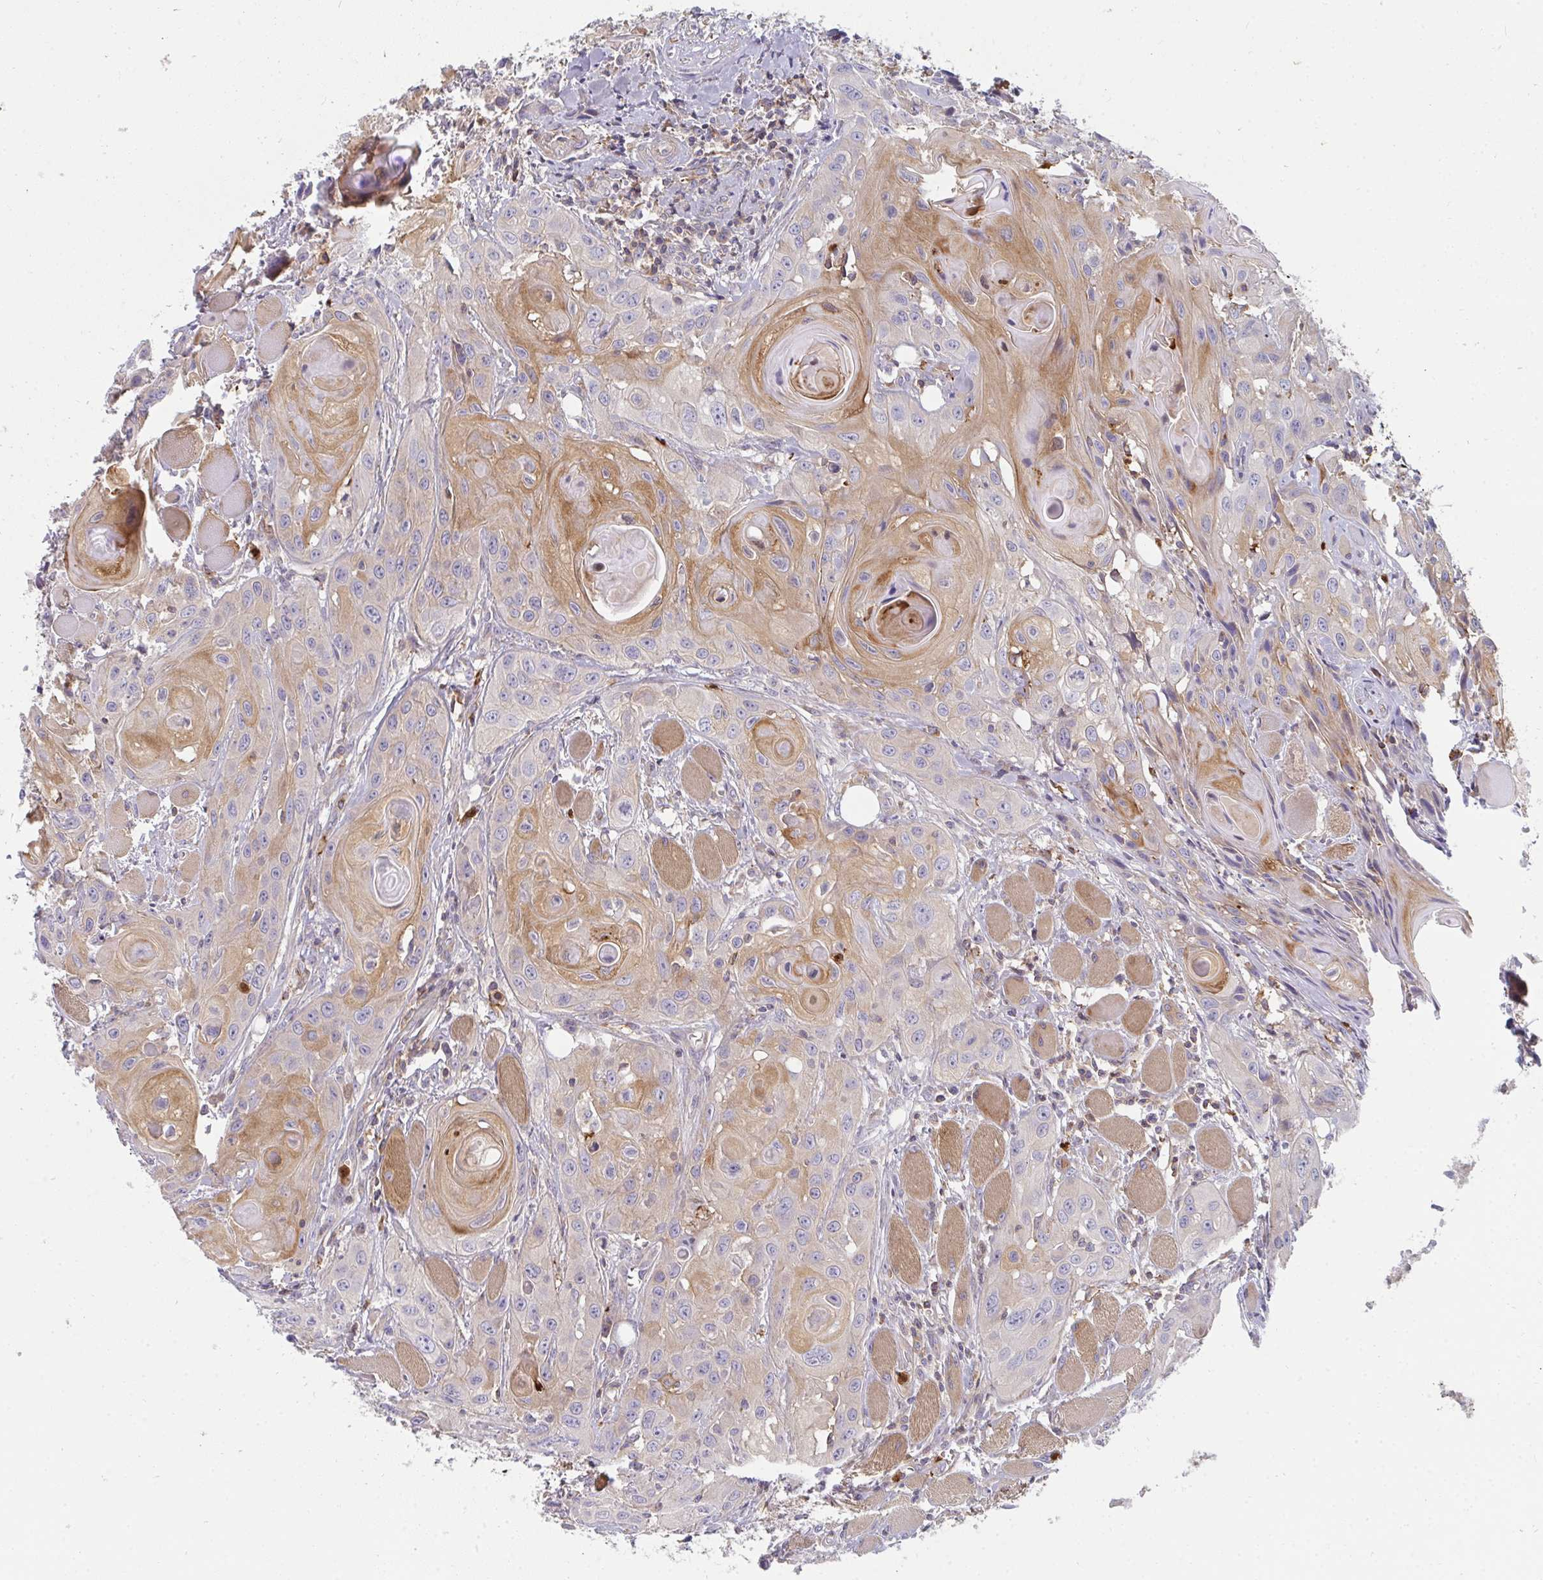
{"staining": {"intensity": "moderate", "quantity": "25%-75%", "location": "cytoplasmic/membranous"}, "tissue": "head and neck cancer", "cell_type": "Tumor cells", "image_type": "cancer", "snomed": [{"axis": "morphology", "description": "Squamous cell carcinoma, NOS"}, {"axis": "topography", "description": "Oral tissue"}, {"axis": "topography", "description": "Head-Neck"}], "caption": "Moderate cytoplasmic/membranous staining is present in approximately 25%-75% of tumor cells in squamous cell carcinoma (head and neck). The staining was performed using DAB (3,3'-diaminobenzidine) to visualize the protein expression in brown, while the nuclei were stained in blue with hematoxylin (Magnification: 20x).", "gene": "CSF3R", "patient": {"sex": "male", "age": 58}}